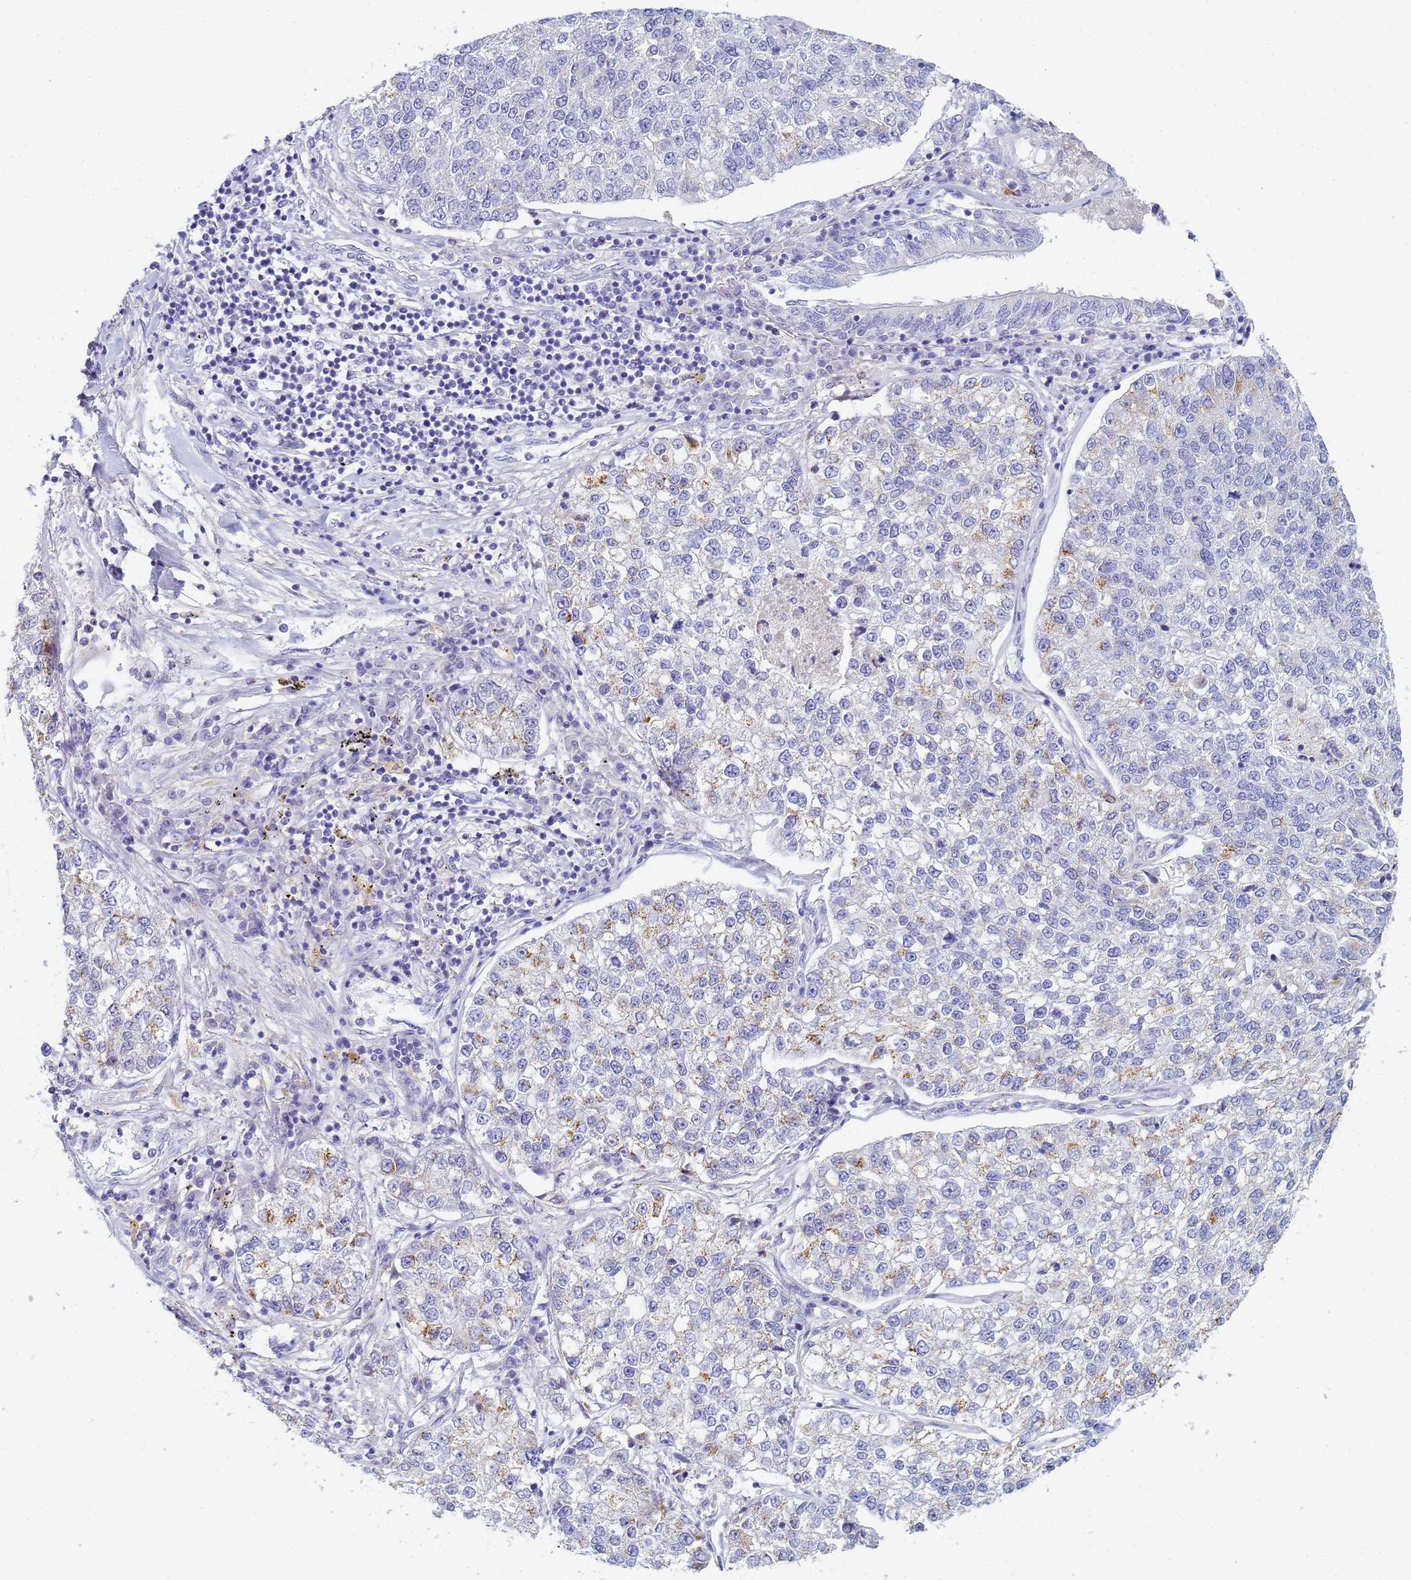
{"staining": {"intensity": "negative", "quantity": "none", "location": "none"}, "tissue": "lung cancer", "cell_type": "Tumor cells", "image_type": "cancer", "snomed": [{"axis": "morphology", "description": "Adenocarcinoma, NOS"}, {"axis": "topography", "description": "Lung"}], "caption": "DAB (3,3'-diaminobenzidine) immunohistochemical staining of human lung cancer shows no significant positivity in tumor cells.", "gene": "B3GNT8", "patient": {"sex": "male", "age": 49}}